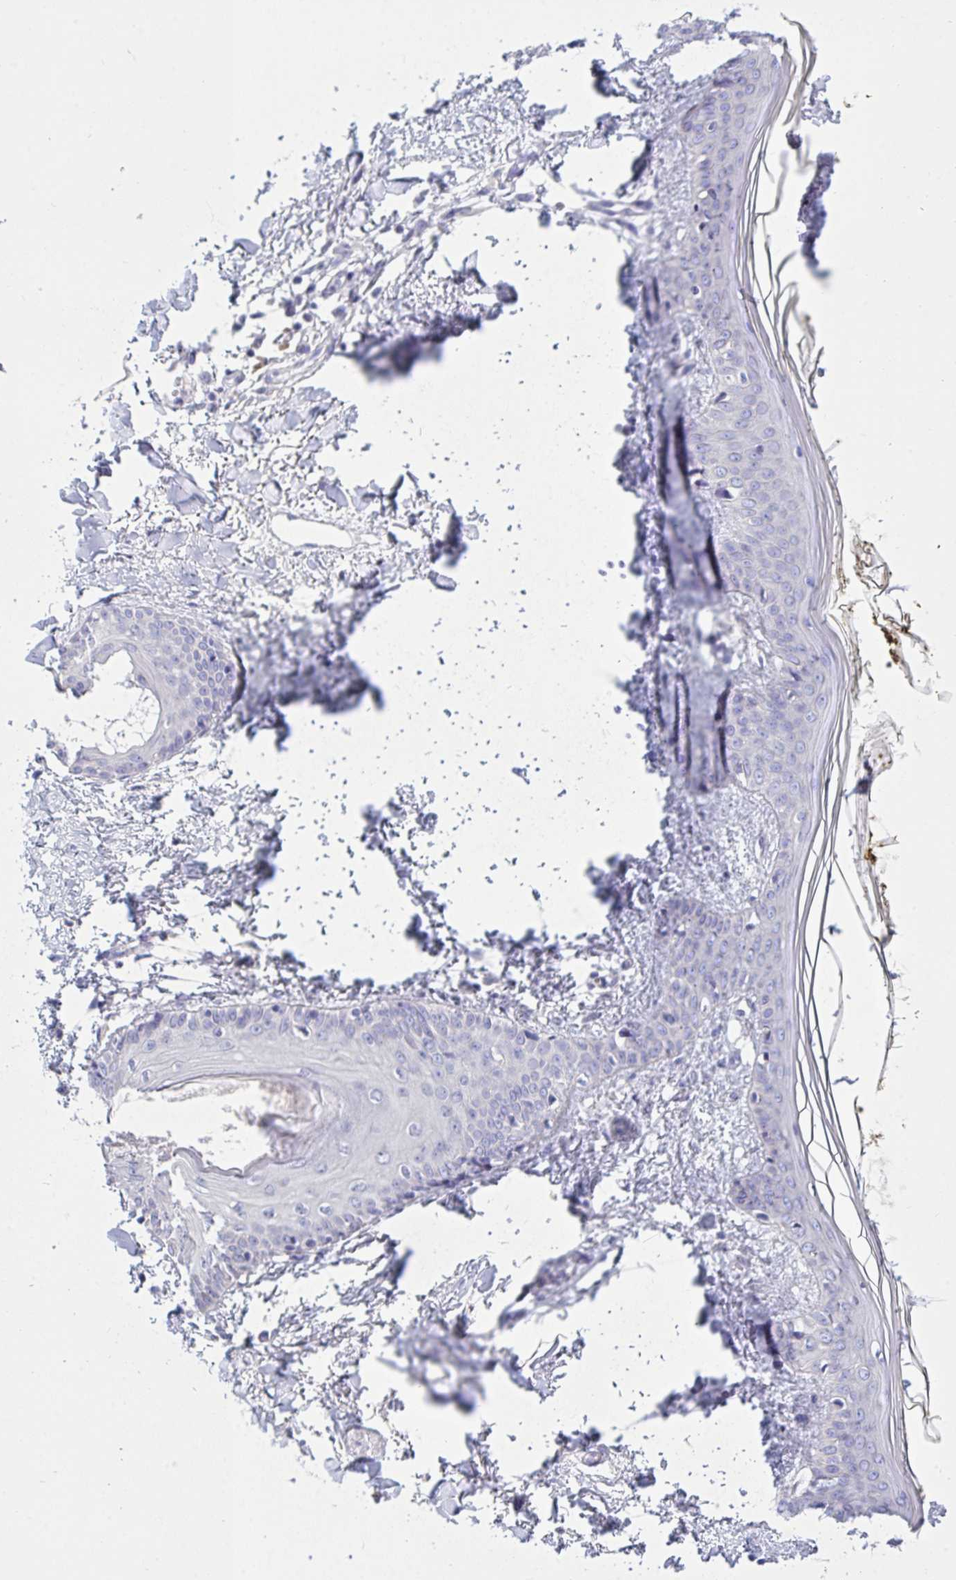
{"staining": {"intensity": "negative", "quantity": "none", "location": "none"}, "tissue": "skin", "cell_type": "Fibroblasts", "image_type": "normal", "snomed": [{"axis": "morphology", "description": "Normal tissue, NOS"}, {"axis": "topography", "description": "Skin"}], "caption": "DAB (3,3'-diaminobenzidine) immunohistochemical staining of unremarkable human skin shows no significant expression in fibroblasts. Brightfield microscopy of immunohistochemistry stained with DAB (brown) and hematoxylin (blue), captured at high magnification.", "gene": "LRRC58", "patient": {"sex": "female", "age": 34}}